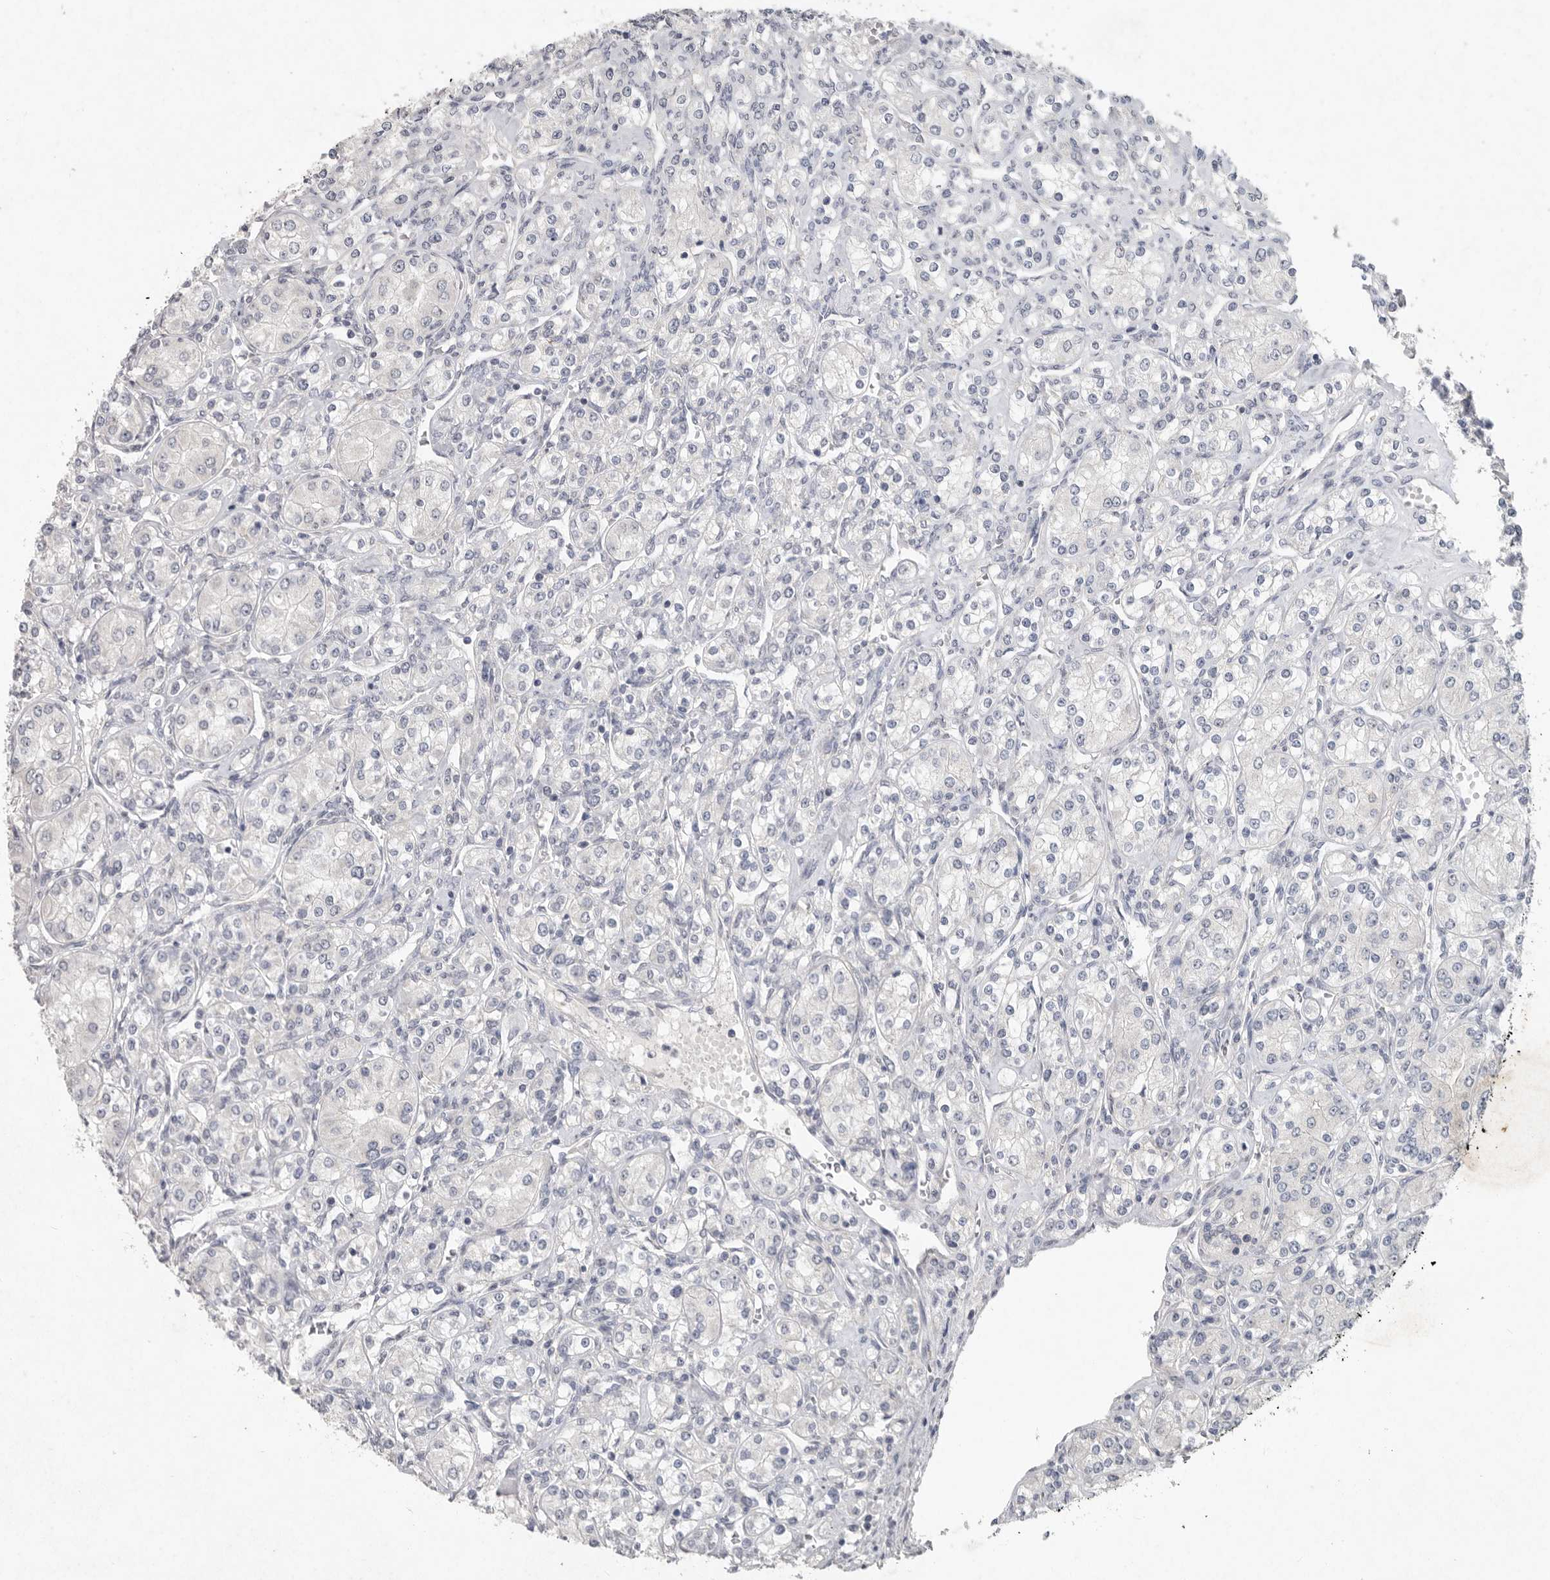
{"staining": {"intensity": "negative", "quantity": "none", "location": "none"}, "tissue": "renal cancer", "cell_type": "Tumor cells", "image_type": "cancer", "snomed": [{"axis": "morphology", "description": "Adenocarcinoma, NOS"}, {"axis": "topography", "description": "Kidney"}], "caption": "This photomicrograph is of renal cancer stained with IHC to label a protein in brown with the nuclei are counter-stained blue. There is no staining in tumor cells. Nuclei are stained in blue.", "gene": "REG4", "patient": {"sex": "male", "age": 77}}